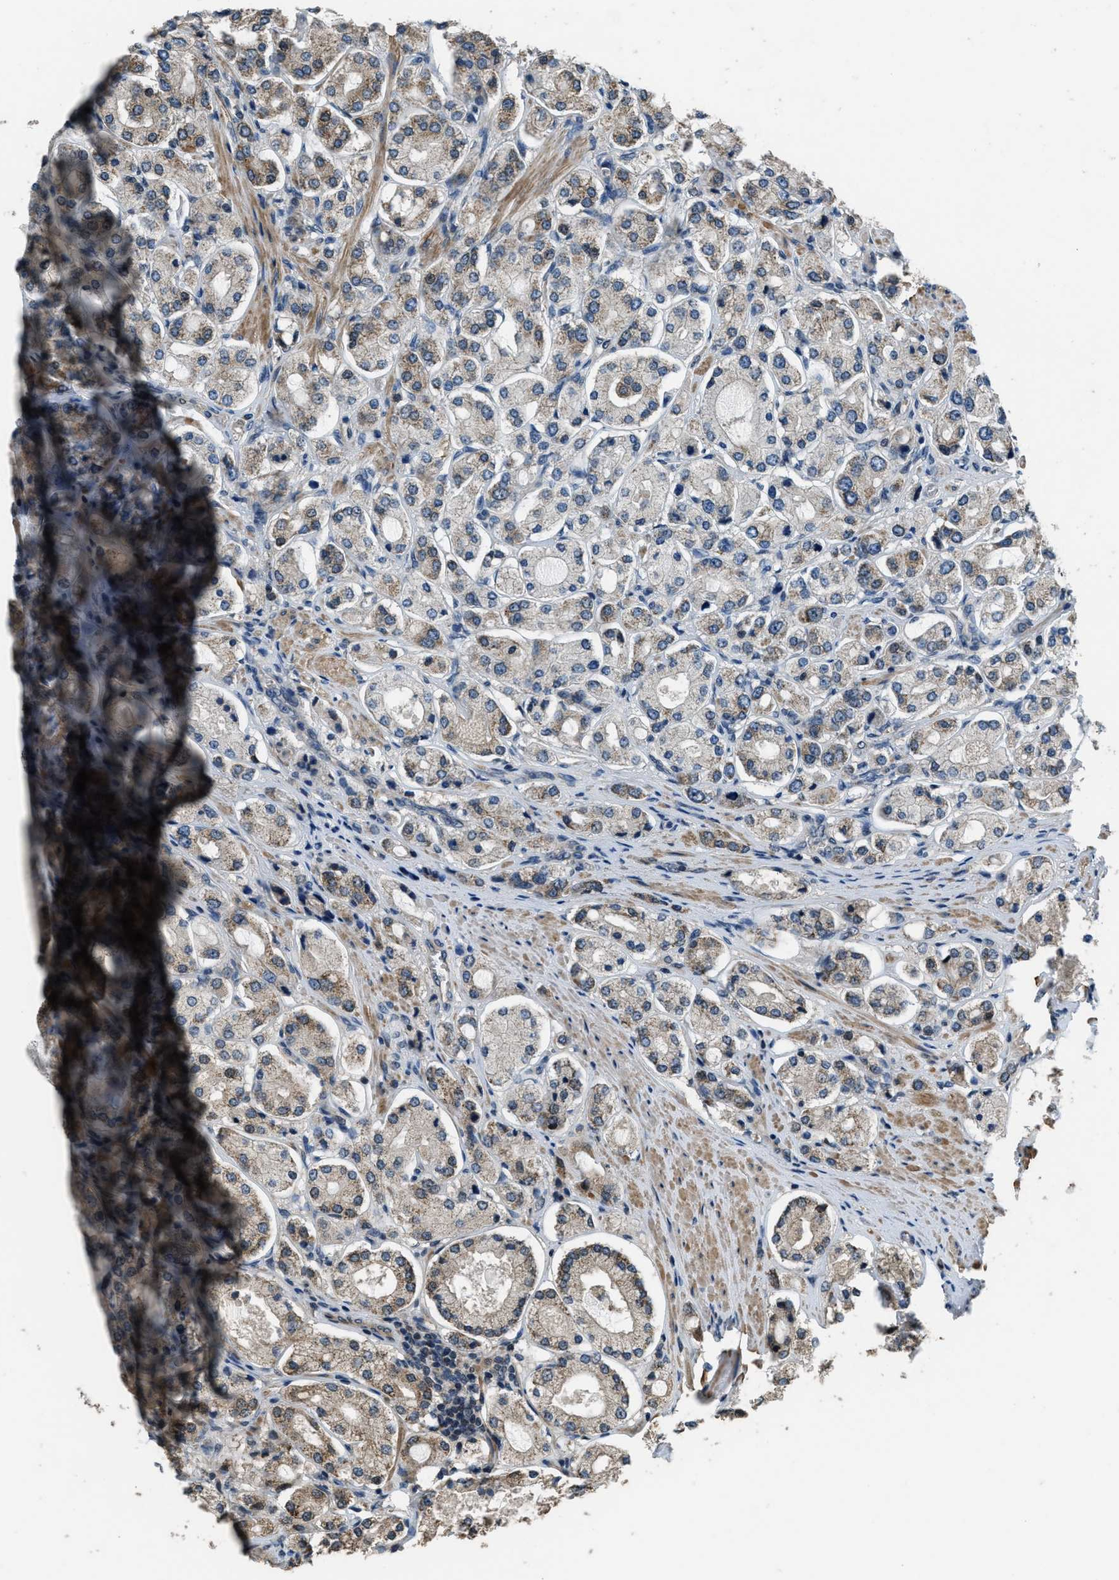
{"staining": {"intensity": "moderate", "quantity": "25%-75%", "location": "cytoplasmic/membranous"}, "tissue": "prostate cancer", "cell_type": "Tumor cells", "image_type": "cancer", "snomed": [{"axis": "morphology", "description": "Adenocarcinoma, High grade"}, {"axis": "topography", "description": "Prostate"}], "caption": "Prostate cancer stained with a protein marker reveals moderate staining in tumor cells.", "gene": "NAT1", "patient": {"sex": "male", "age": 65}}